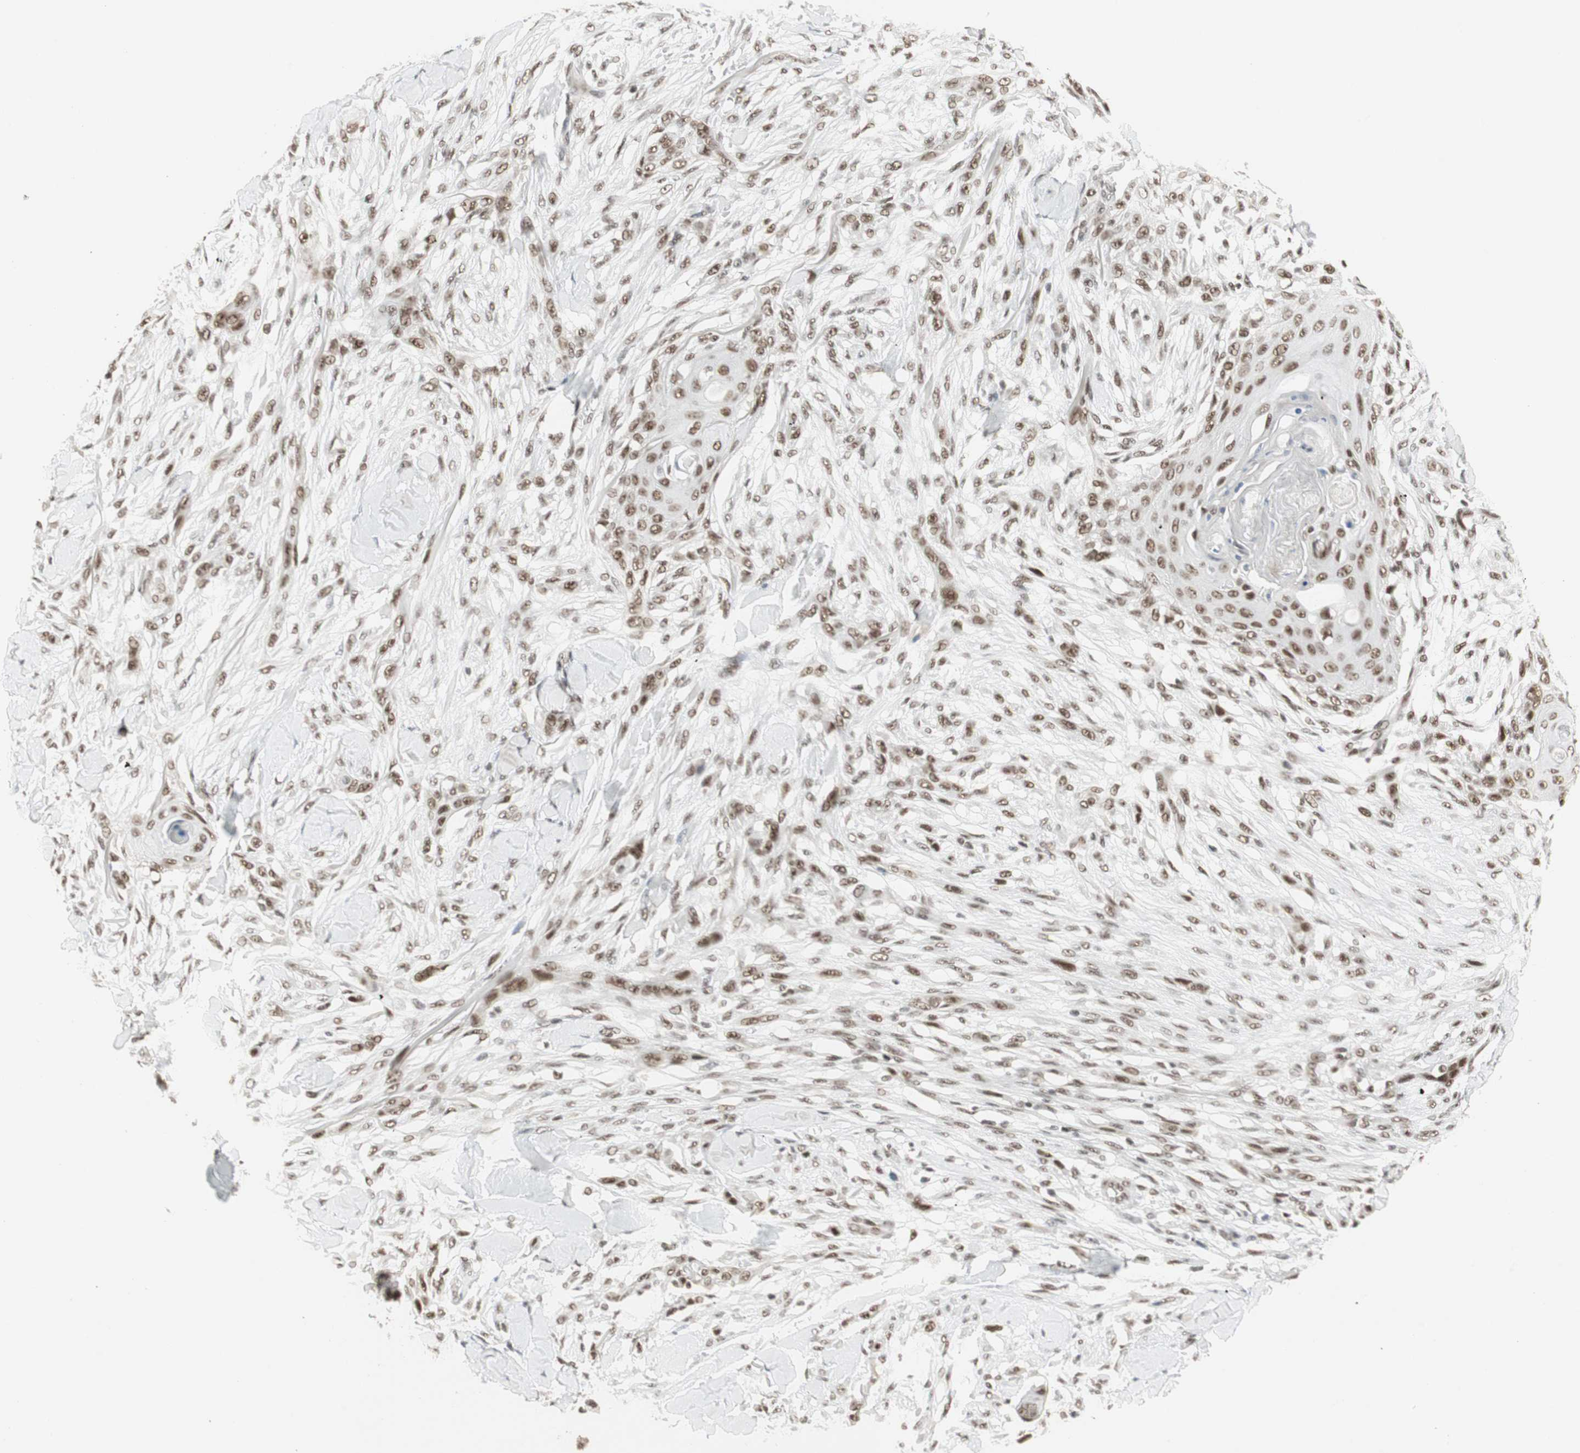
{"staining": {"intensity": "moderate", "quantity": ">75%", "location": "nuclear"}, "tissue": "skin cancer", "cell_type": "Tumor cells", "image_type": "cancer", "snomed": [{"axis": "morphology", "description": "Squamous cell carcinoma, NOS"}, {"axis": "topography", "description": "Skin"}], "caption": "Skin squamous cell carcinoma was stained to show a protein in brown. There is medium levels of moderate nuclear expression in about >75% of tumor cells.", "gene": "RTF1", "patient": {"sex": "female", "age": 59}}